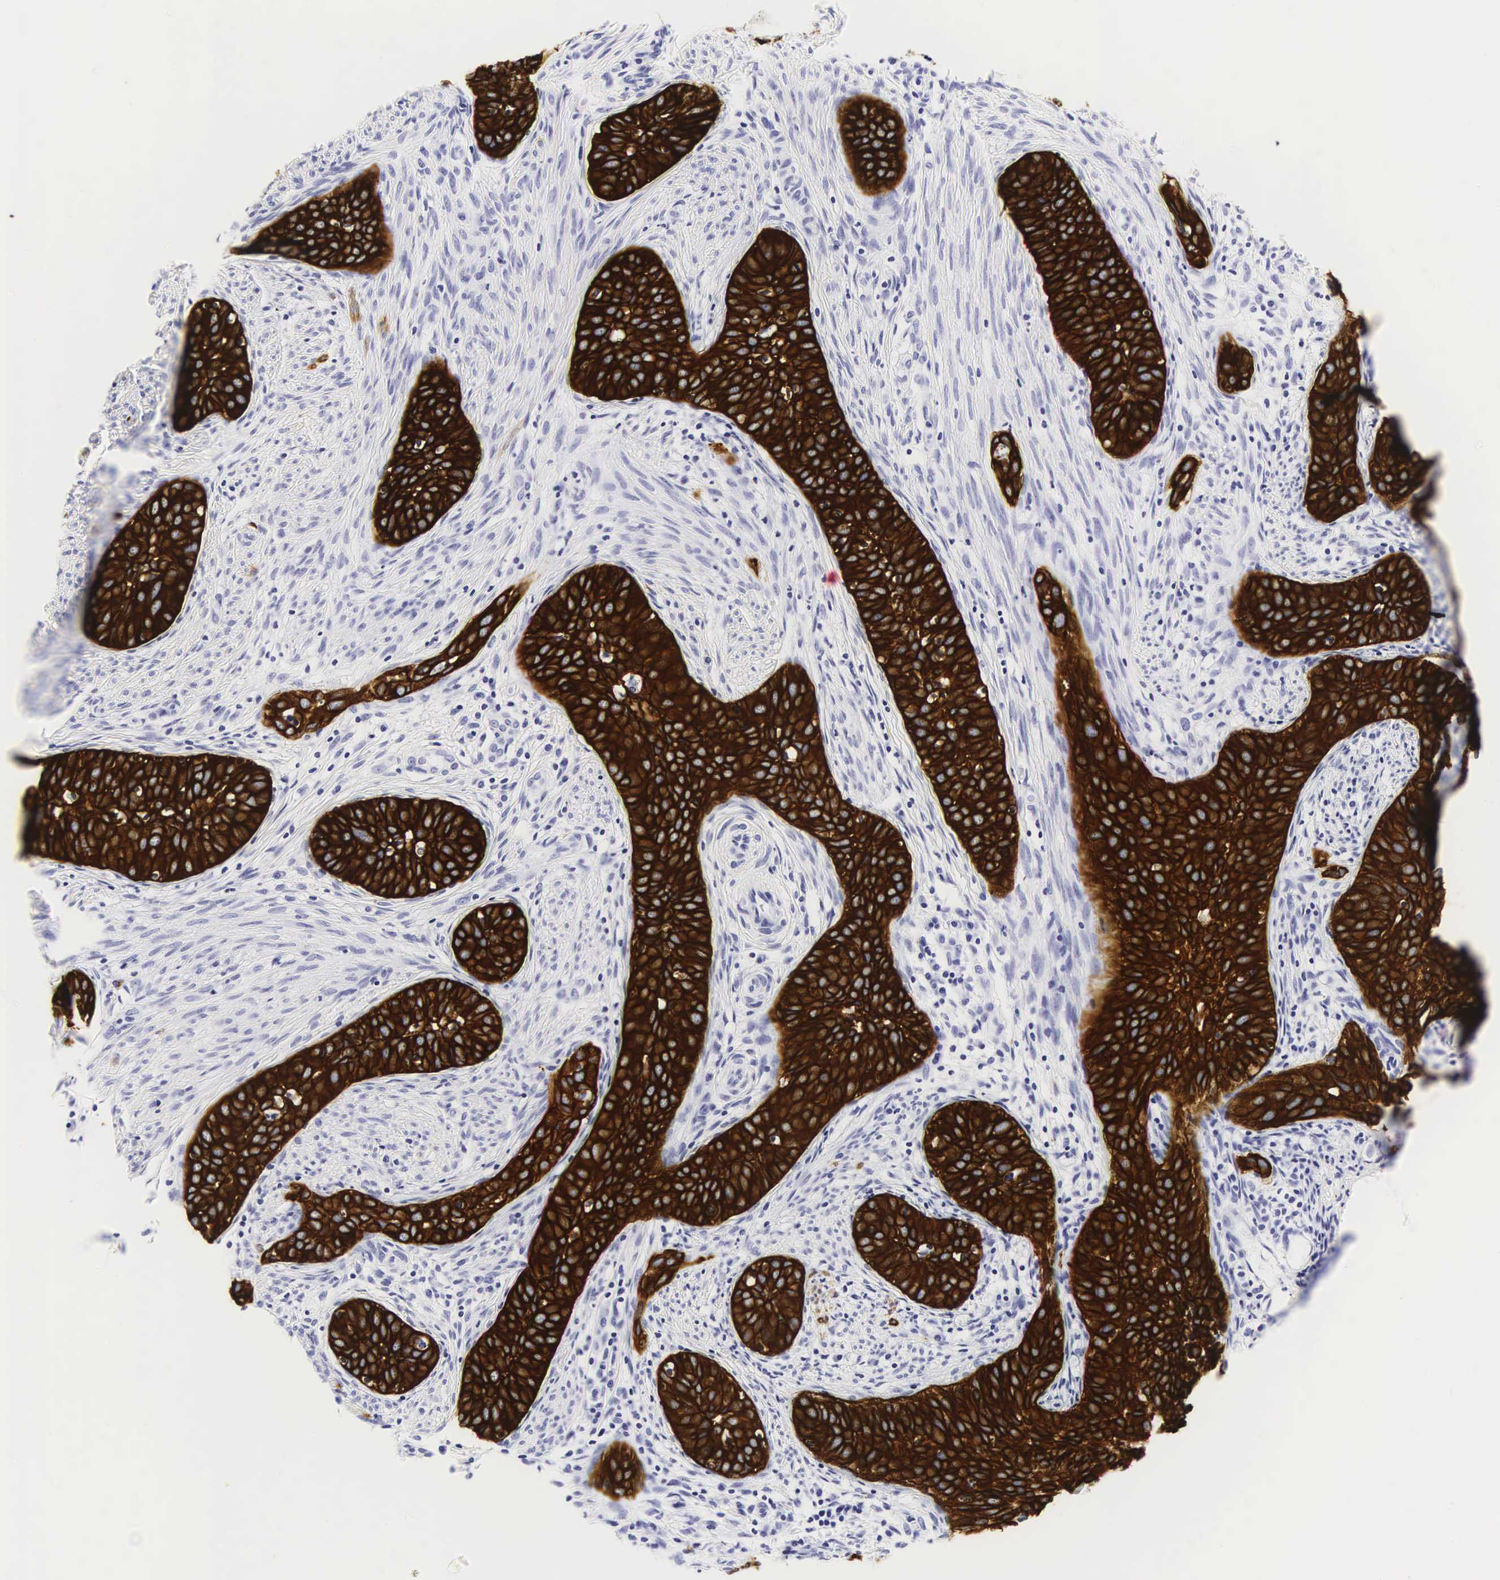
{"staining": {"intensity": "strong", "quantity": ">75%", "location": "cytoplasmic/membranous"}, "tissue": "cervical cancer", "cell_type": "Tumor cells", "image_type": "cancer", "snomed": [{"axis": "morphology", "description": "Squamous cell carcinoma, NOS"}, {"axis": "topography", "description": "Cervix"}], "caption": "Human cervical squamous cell carcinoma stained for a protein (brown) exhibits strong cytoplasmic/membranous positive staining in approximately >75% of tumor cells.", "gene": "KRT18", "patient": {"sex": "female", "age": 31}}